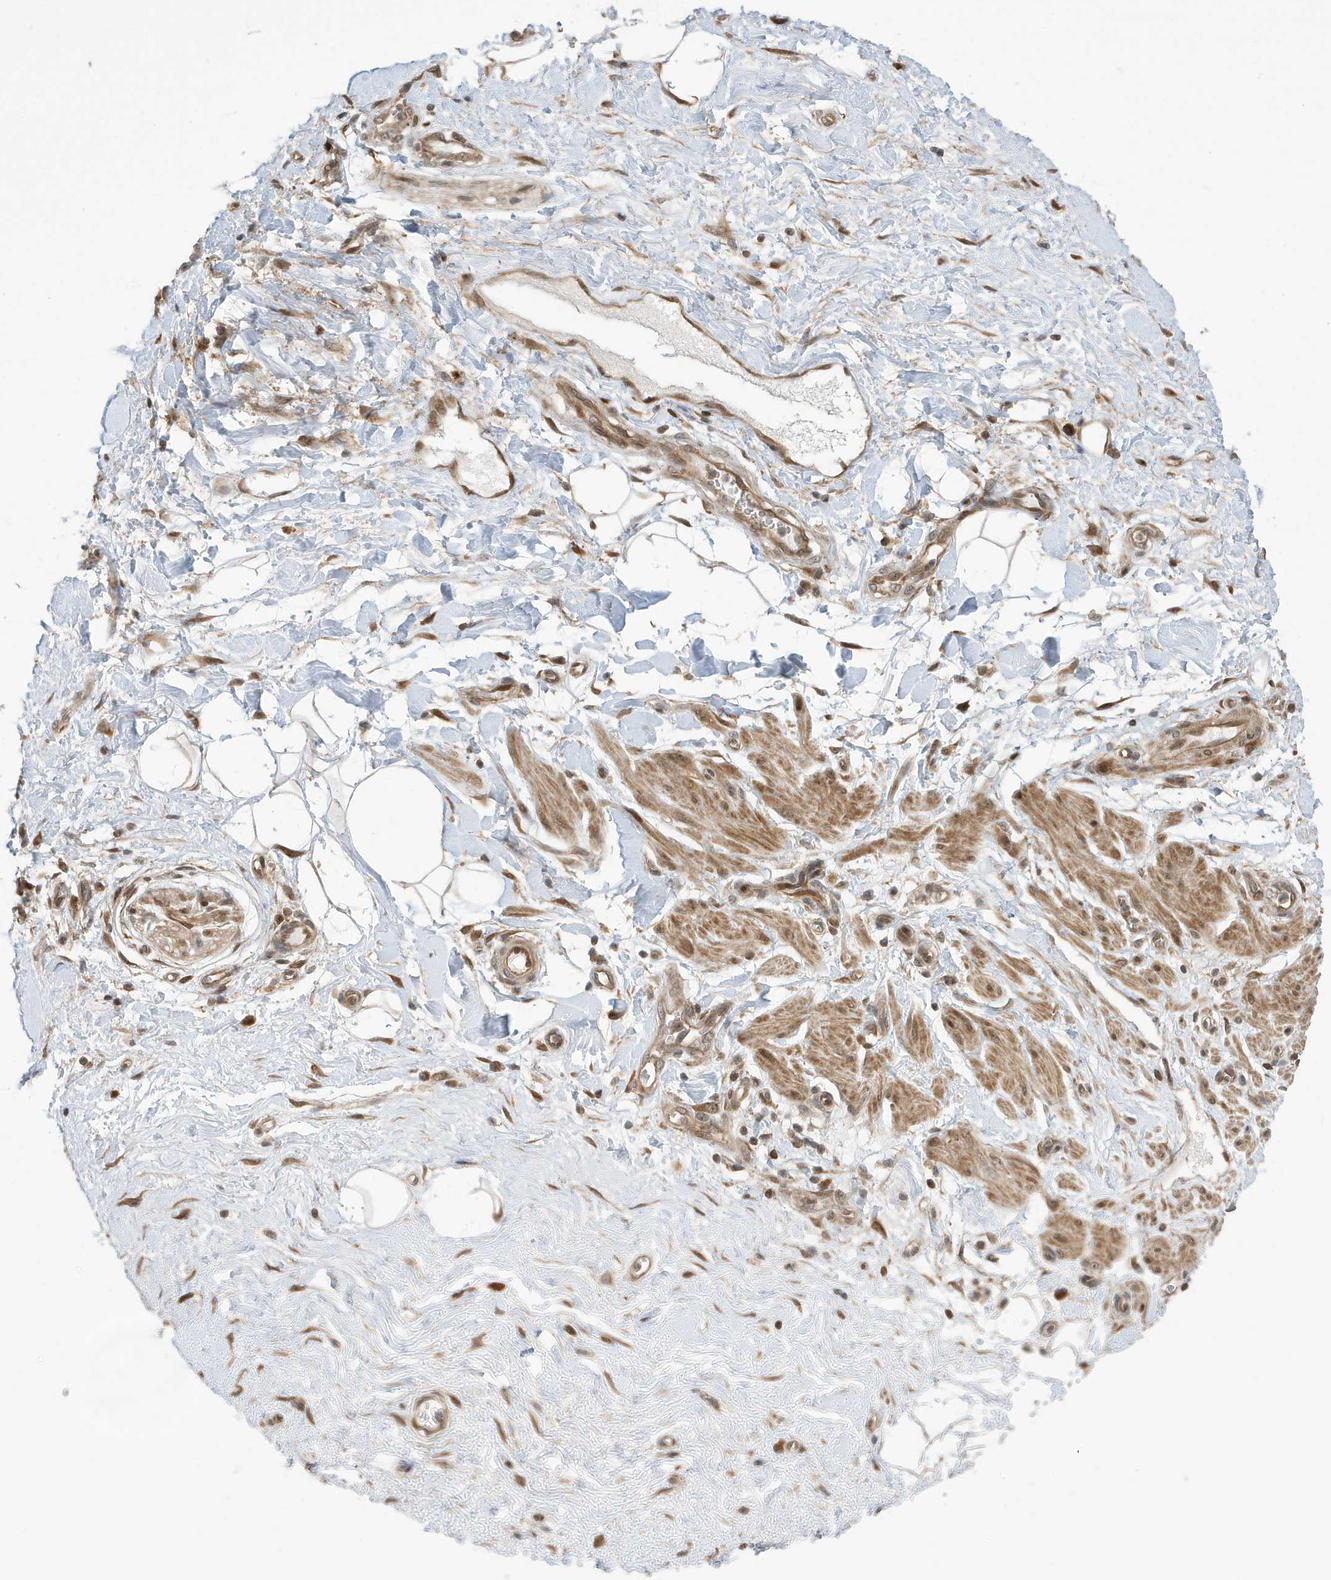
{"staining": {"intensity": "moderate", "quantity": ">75%", "location": "cytoplasmic/membranous,nuclear"}, "tissue": "adipose tissue", "cell_type": "Adipocytes", "image_type": "normal", "snomed": [{"axis": "morphology", "description": "Normal tissue, NOS"}, {"axis": "morphology", "description": "Adenocarcinoma, NOS"}, {"axis": "topography", "description": "Pancreas"}, {"axis": "topography", "description": "Peripheral nerve tissue"}], "caption": "Moderate cytoplasmic/membranous,nuclear expression is appreciated in about >75% of adipocytes in benign adipose tissue.", "gene": "UBQLN1", "patient": {"sex": "male", "age": 59}}